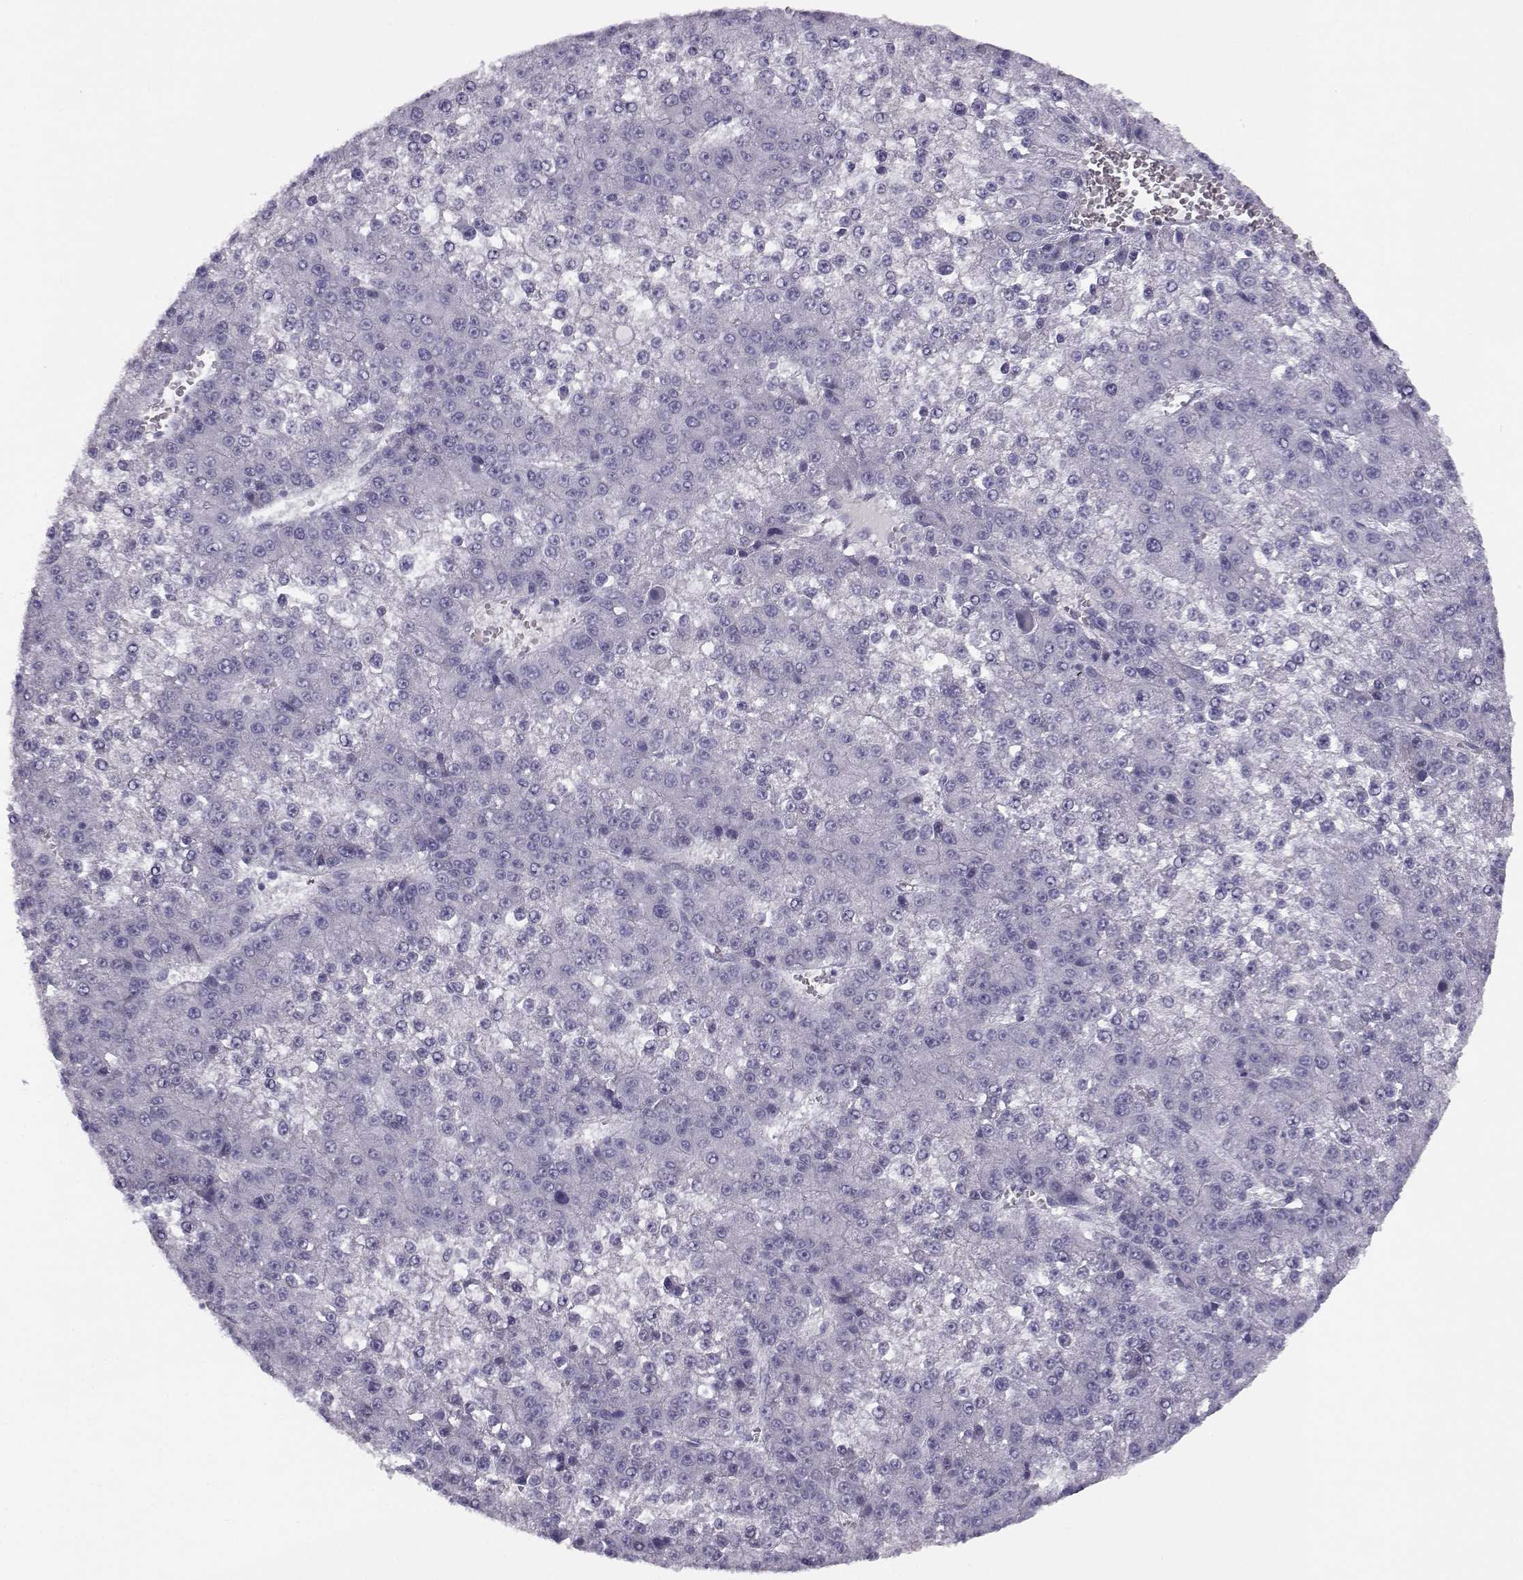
{"staining": {"intensity": "negative", "quantity": "none", "location": "none"}, "tissue": "liver cancer", "cell_type": "Tumor cells", "image_type": "cancer", "snomed": [{"axis": "morphology", "description": "Carcinoma, Hepatocellular, NOS"}, {"axis": "topography", "description": "Liver"}], "caption": "A high-resolution photomicrograph shows IHC staining of liver cancer (hepatocellular carcinoma), which reveals no significant staining in tumor cells.", "gene": "CFAP77", "patient": {"sex": "female", "age": 73}}